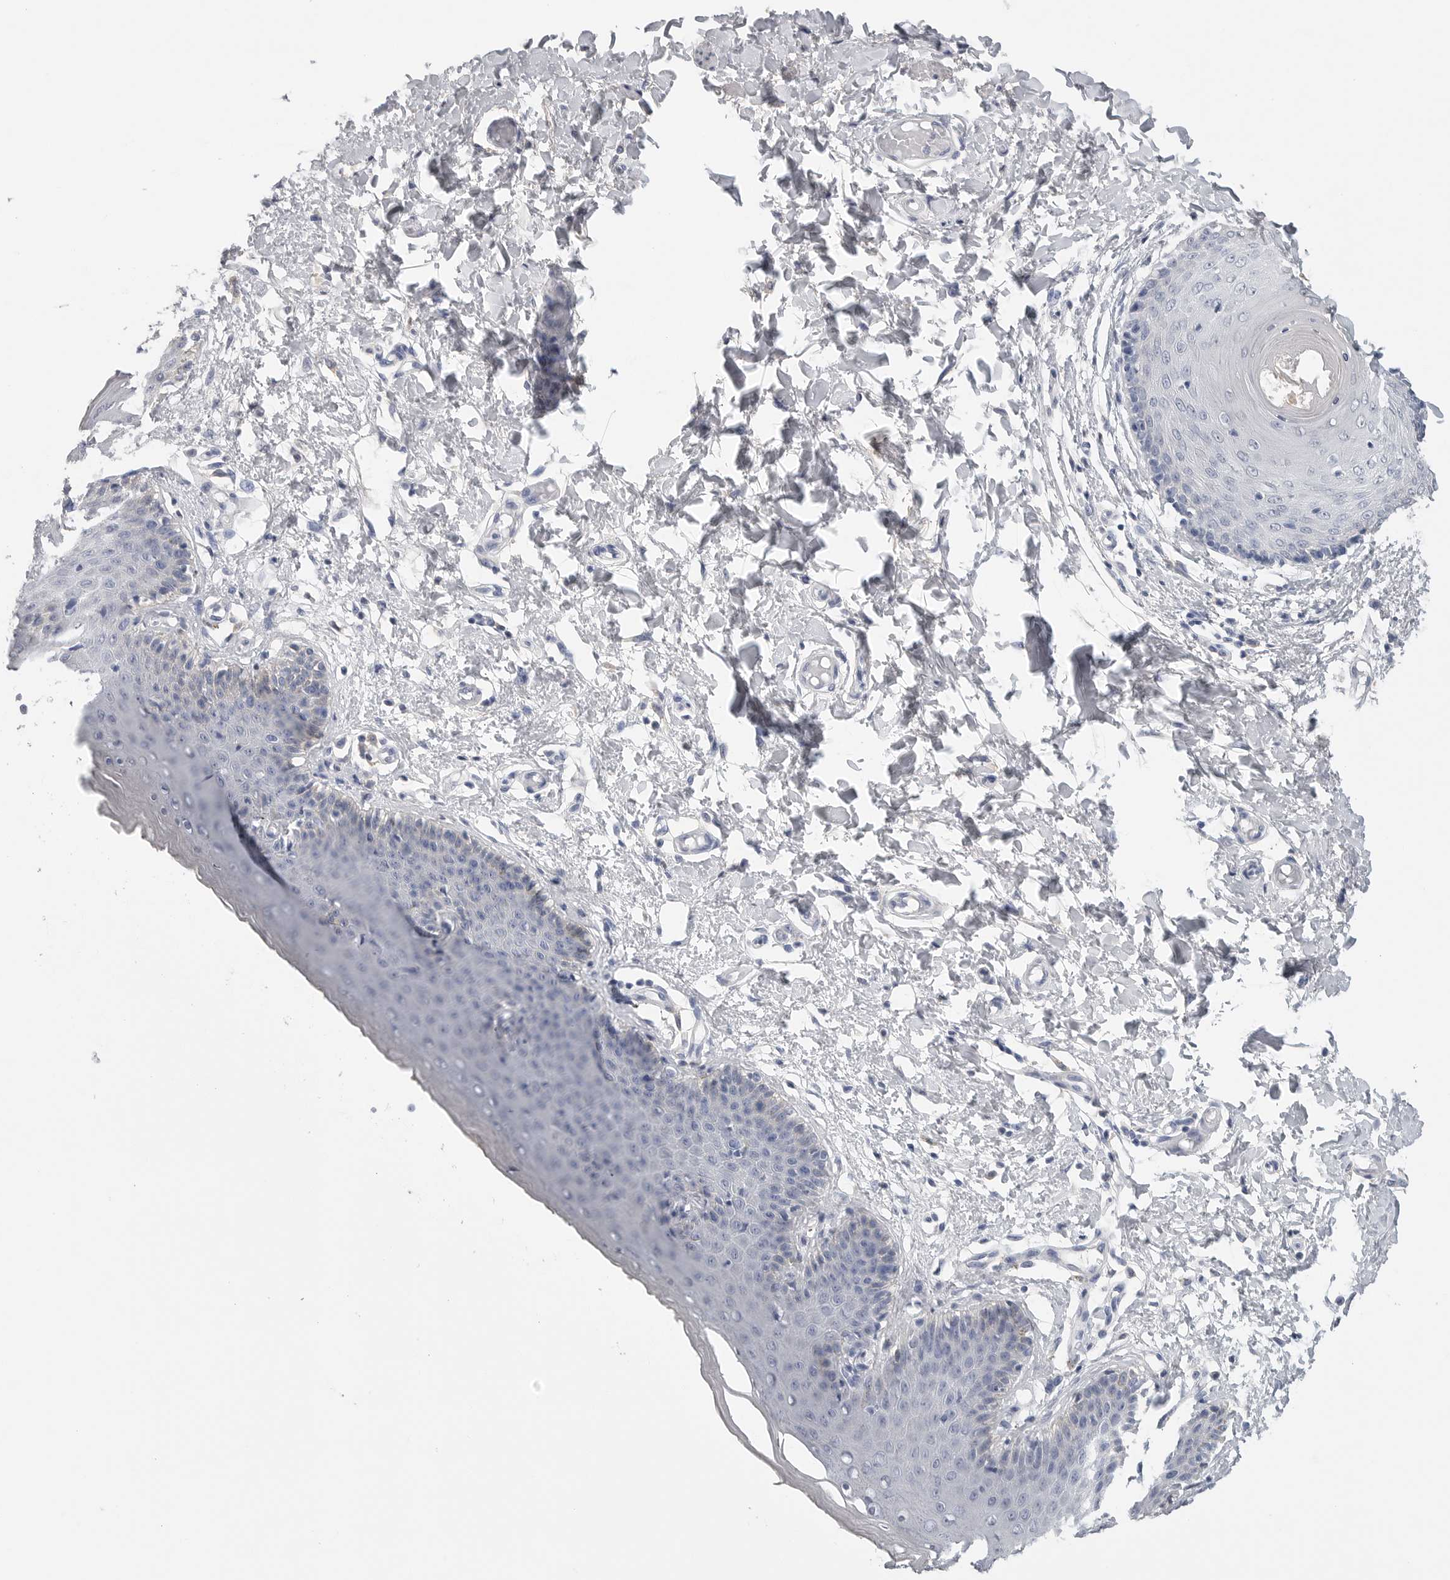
{"staining": {"intensity": "moderate", "quantity": "<25%", "location": "cytoplasmic/membranous"}, "tissue": "skin", "cell_type": "Epidermal cells", "image_type": "normal", "snomed": [{"axis": "morphology", "description": "Normal tissue, NOS"}, {"axis": "topography", "description": "Vulva"}], "caption": "Protein analysis of unremarkable skin displays moderate cytoplasmic/membranous positivity in approximately <25% of epidermal cells. The staining is performed using DAB brown chromogen to label protein expression. The nuclei are counter-stained blue using hematoxylin.", "gene": "FABP6", "patient": {"sex": "female", "age": 66}}